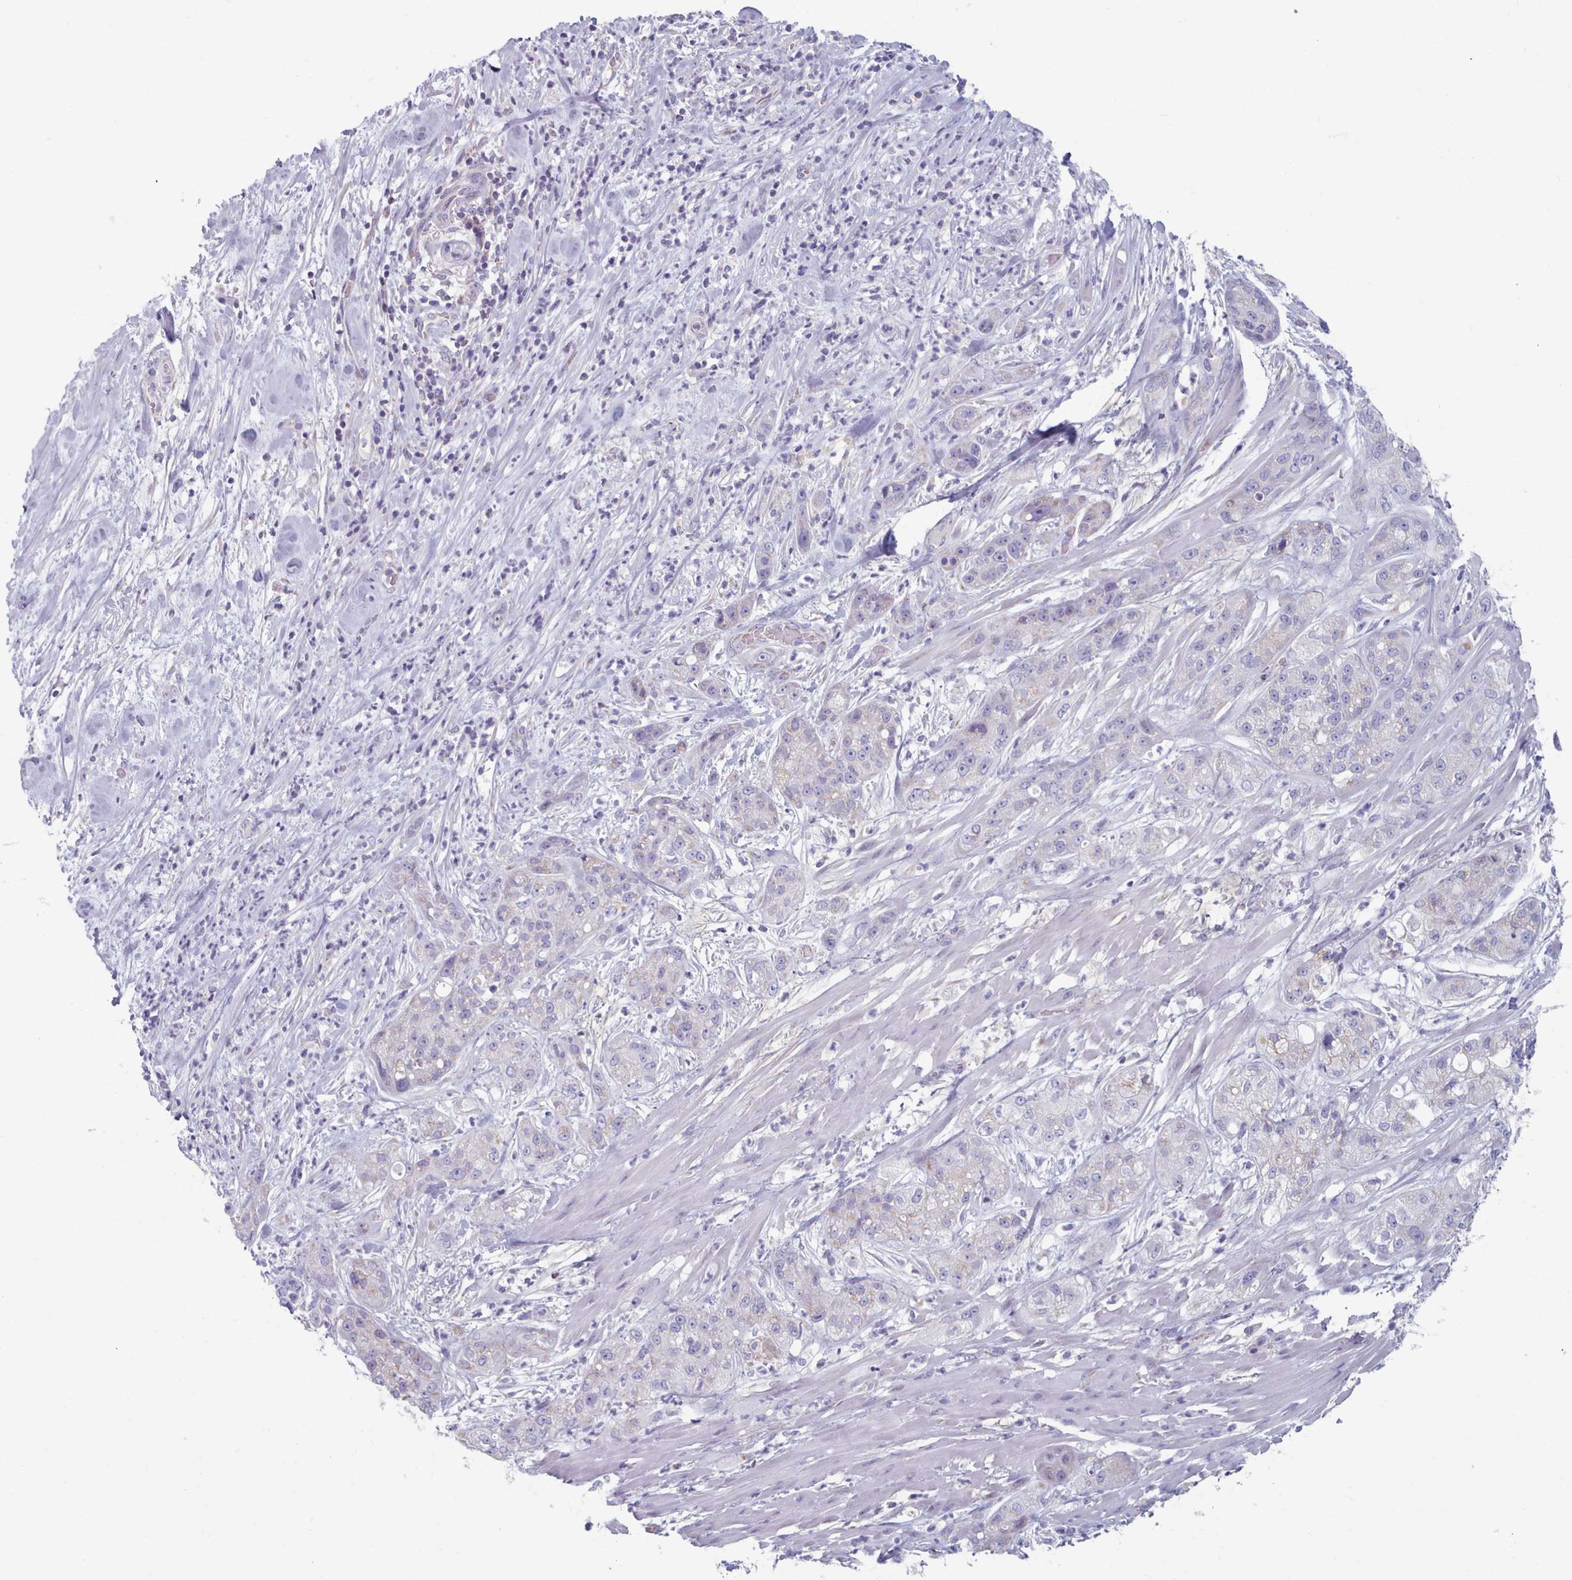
{"staining": {"intensity": "negative", "quantity": "none", "location": "none"}, "tissue": "pancreatic cancer", "cell_type": "Tumor cells", "image_type": "cancer", "snomed": [{"axis": "morphology", "description": "Adenocarcinoma, NOS"}, {"axis": "topography", "description": "Pancreas"}], "caption": "Pancreatic cancer was stained to show a protein in brown. There is no significant positivity in tumor cells.", "gene": "HAO1", "patient": {"sex": "female", "age": 78}}